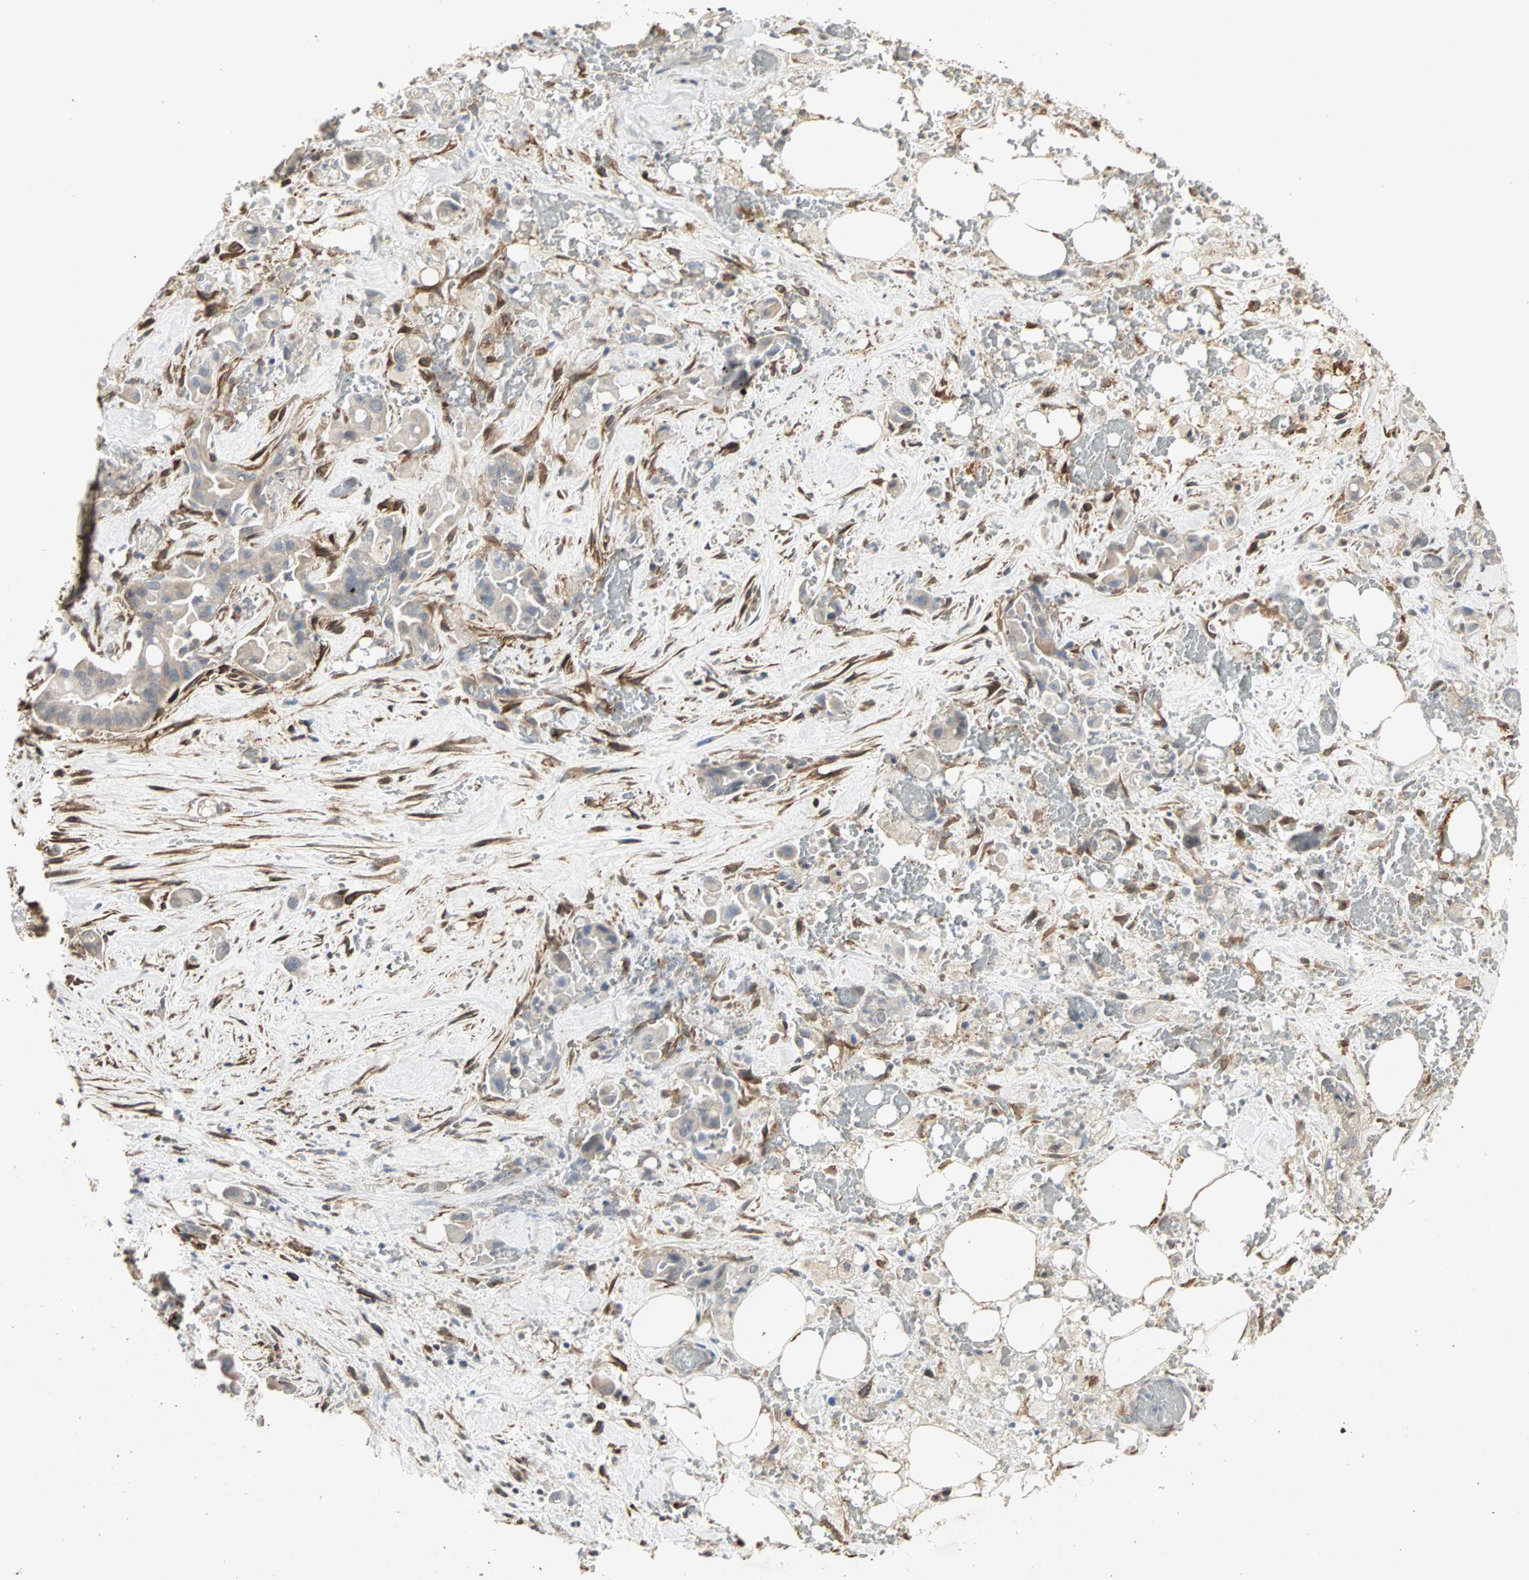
{"staining": {"intensity": "weak", "quantity": "25%-75%", "location": "cytoplasmic/membranous"}, "tissue": "liver cancer", "cell_type": "Tumor cells", "image_type": "cancer", "snomed": [{"axis": "morphology", "description": "Cholangiocarcinoma"}, {"axis": "topography", "description": "Liver"}], "caption": "This is an image of IHC staining of cholangiocarcinoma (liver), which shows weak expression in the cytoplasmic/membranous of tumor cells.", "gene": "TRPV4", "patient": {"sex": "female", "age": 68}}